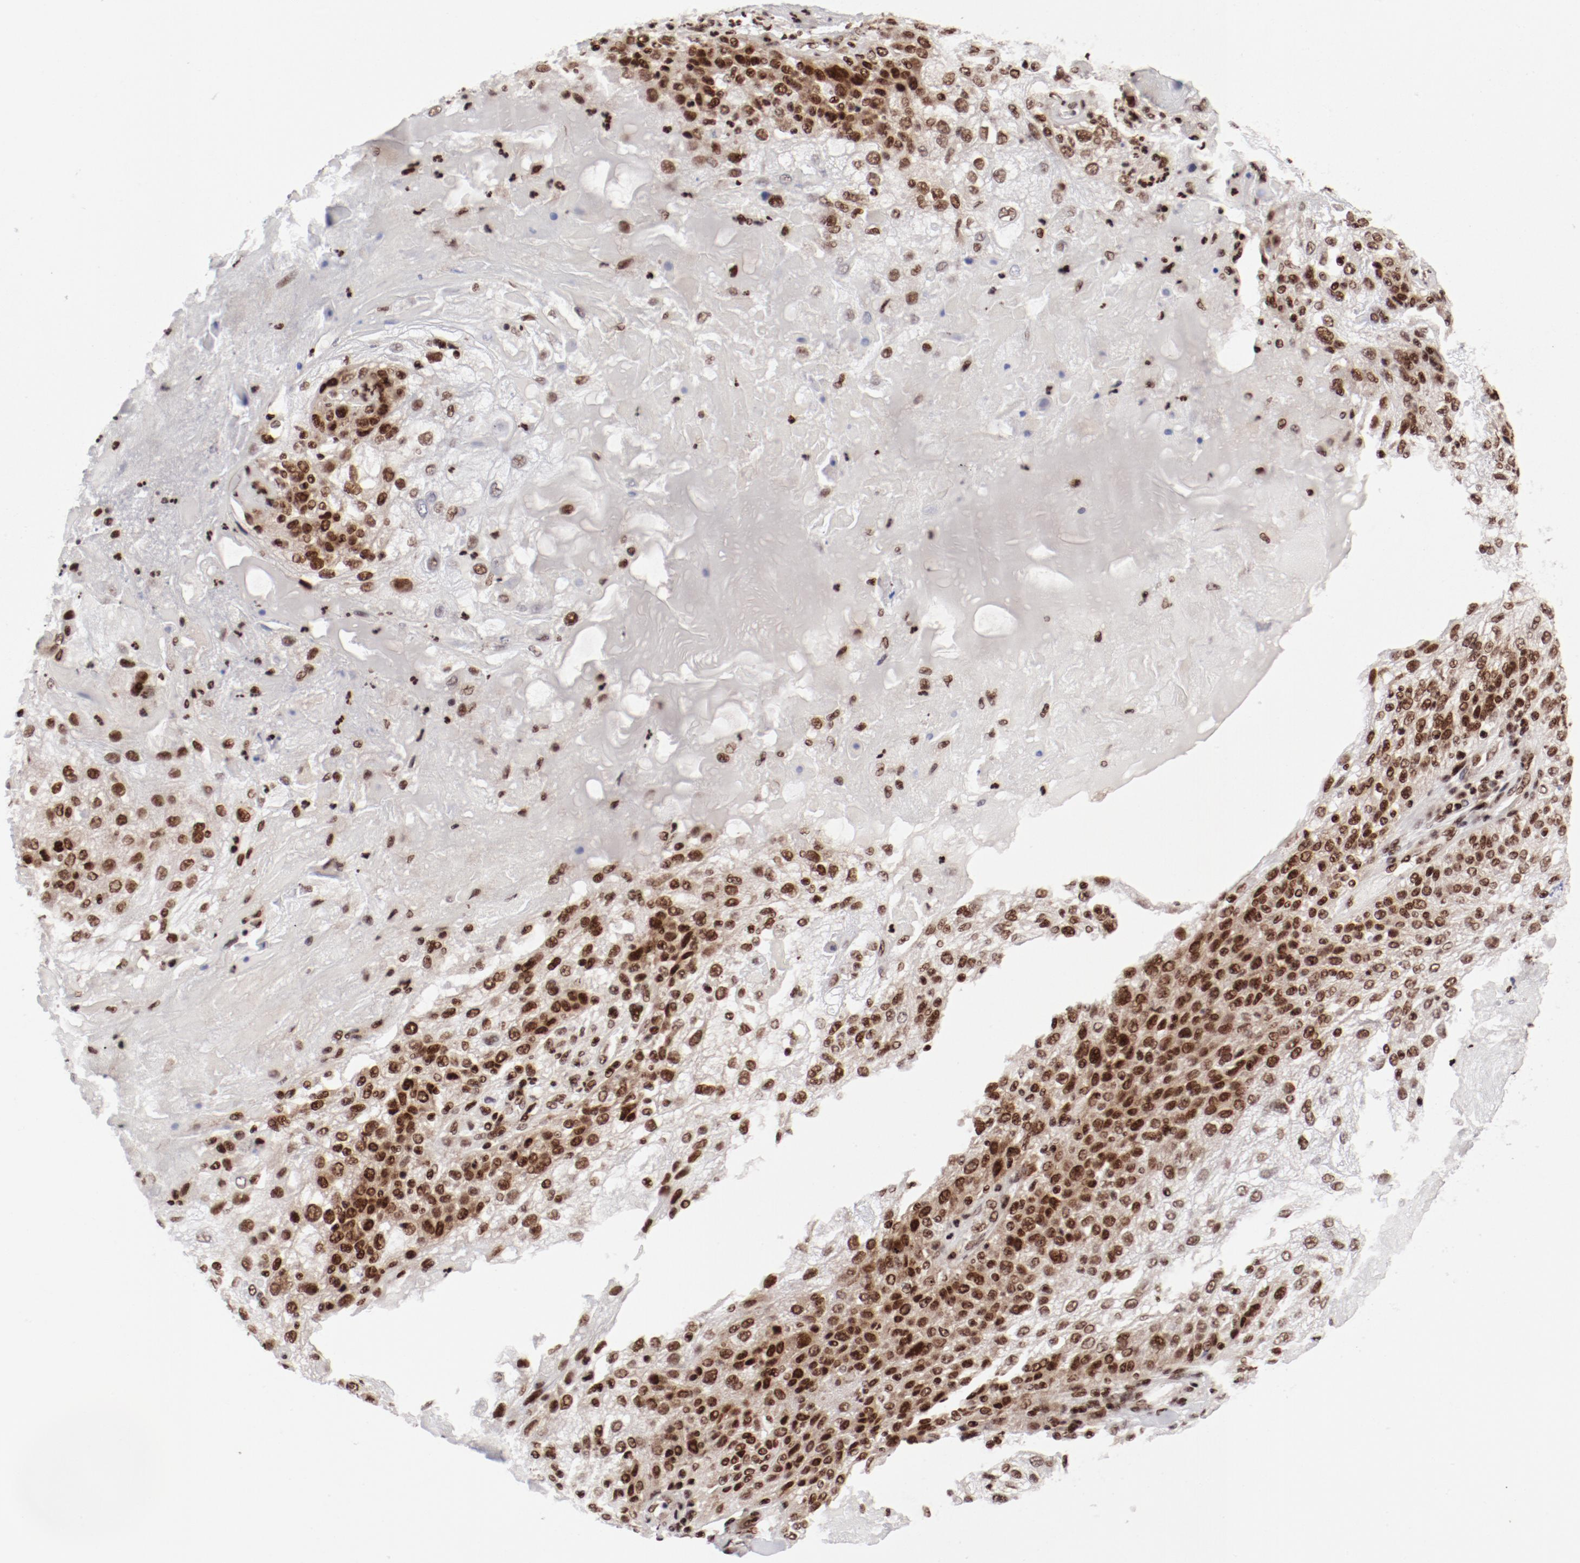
{"staining": {"intensity": "strong", "quantity": ">75%", "location": "nuclear"}, "tissue": "skin cancer", "cell_type": "Tumor cells", "image_type": "cancer", "snomed": [{"axis": "morphology", "description": "Normal tissue, NOS"}, {"axis": "morphology", "description": "Squamous cell carcinoma, NOS"}, {"axis": "topography", "description": "Skin"}], "caption": "Protein staining exhibits strong nuclear expression in about >75% of tumor cells in skin cancer (squamous cell carcinoma).", "gene": "NFYB", "patient": {"sex": "female", "age": 83}}